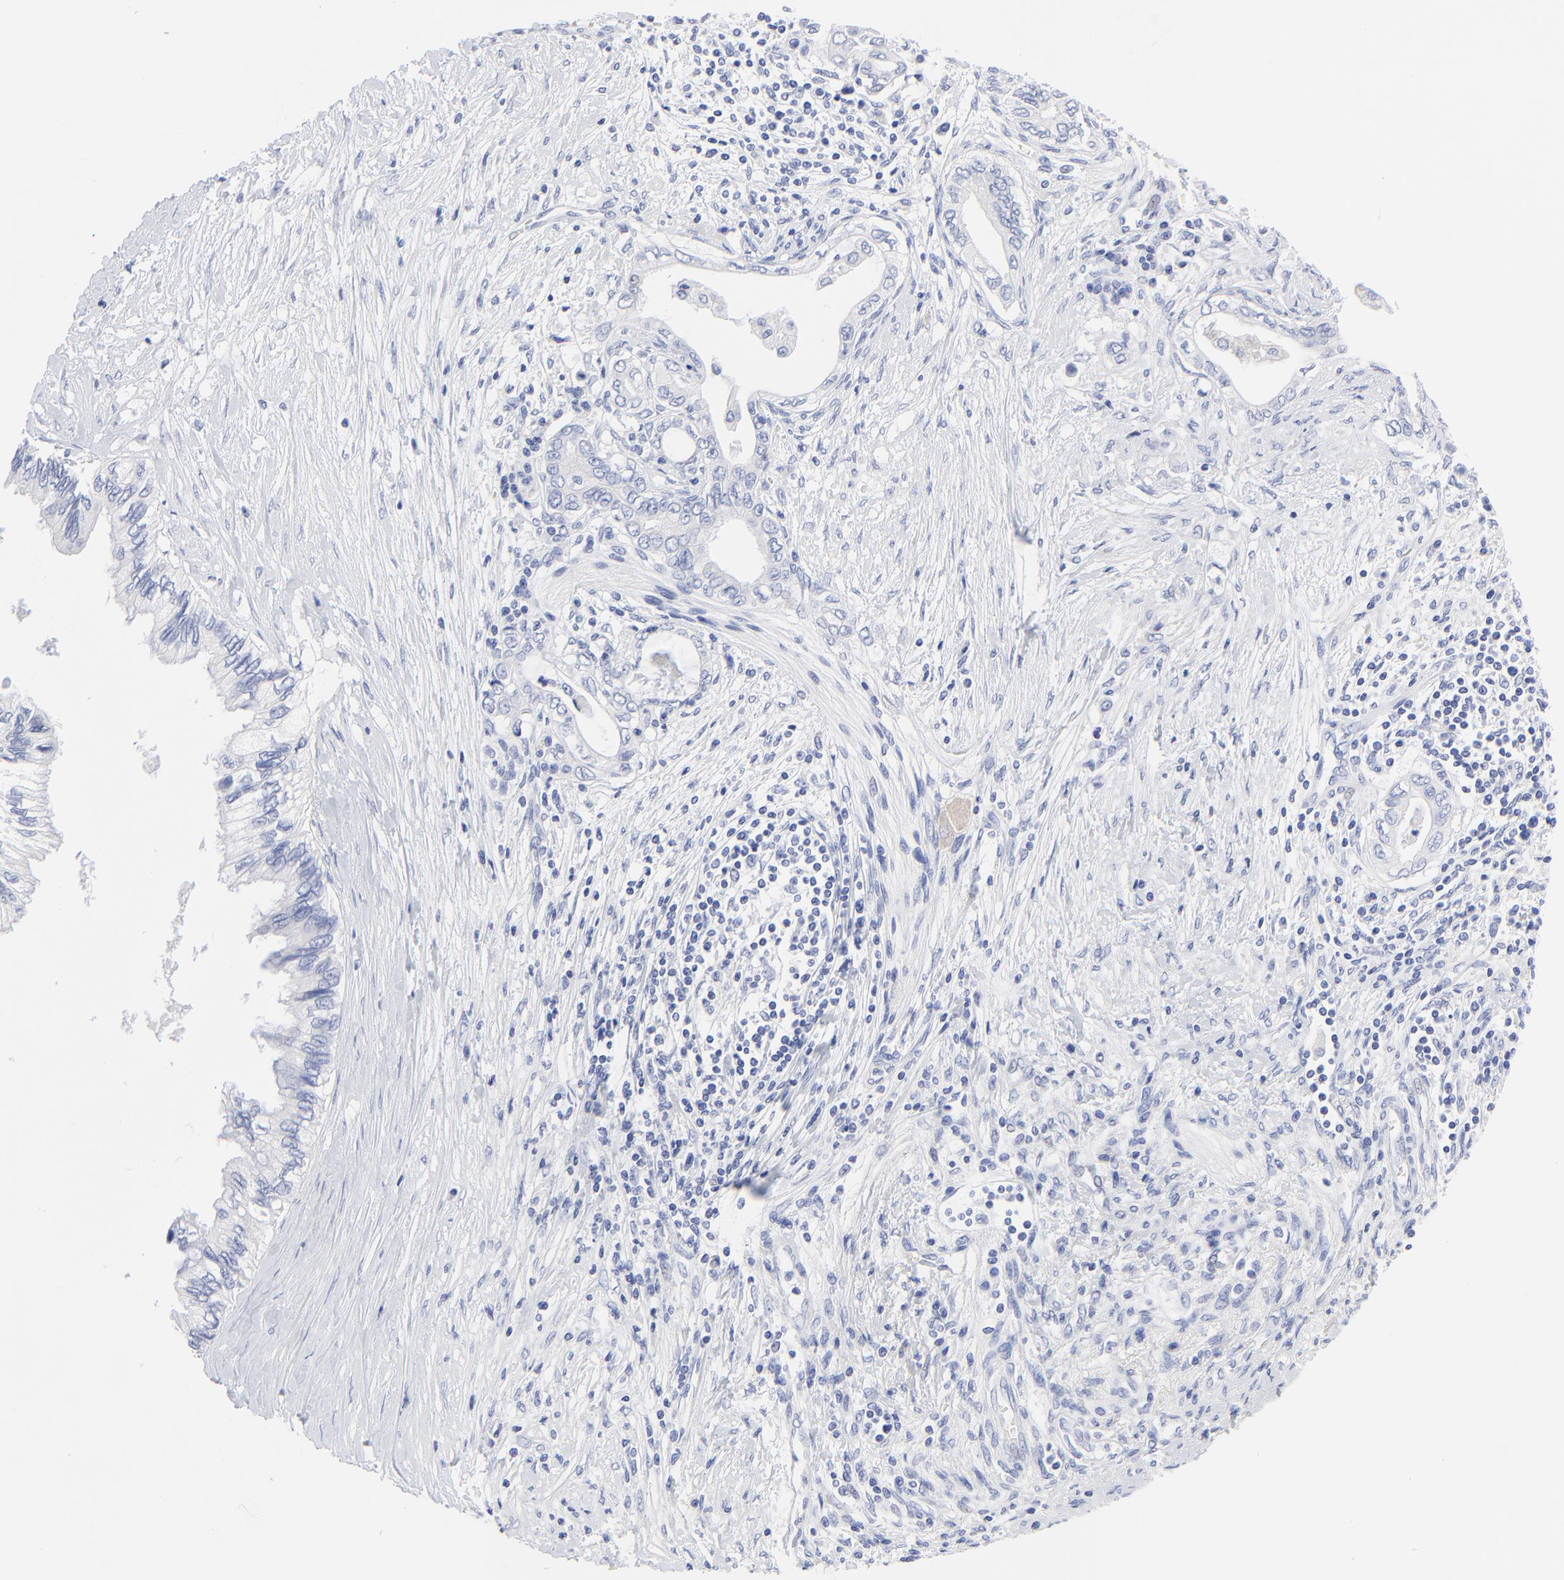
{"staining": {"intensity": "negative", "quantity": "none", "location": "none"}, "tissue": "pancreatic cancer", "cell_type": "Tumor cells", "image_type": "cancer", "snomed": [{"axis": "morphology", "description": "Adenocarcinoma, NOS"}, {"axis": "topography", "description": "Pancreas"}], "caption": "This is an IHC image of human pancreatic cancer (adenocarcinoma). There is no positivity in tumor cells.", "gene": "PSD3", "patient": {"sex": "female", "age": 66}}